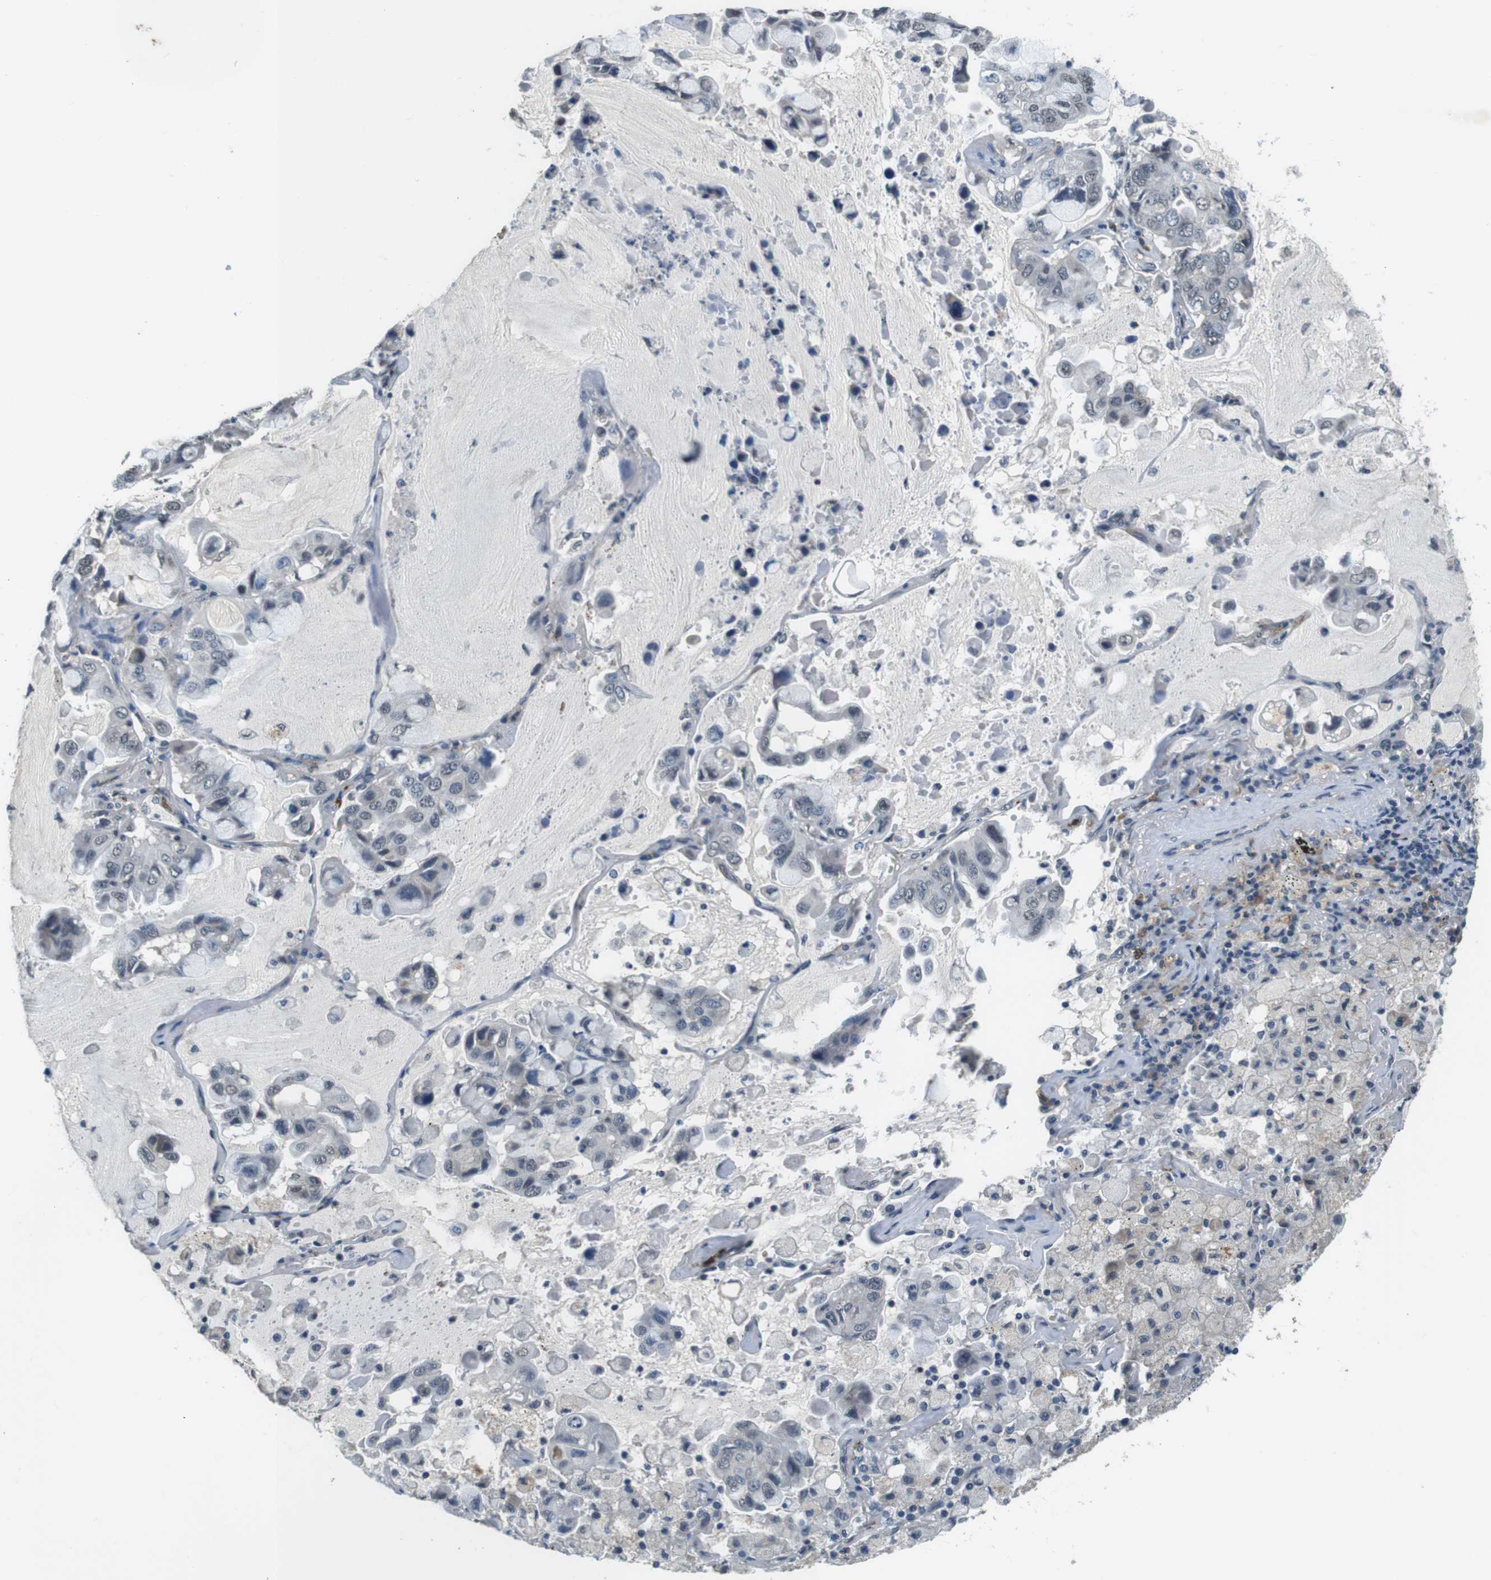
{"staining": {"intensity": "weak", "quantity": "<25%", "location": "nuclear"}, "tissue": "lung cancer", "cell_type": "Tumor cells", "image_type": "cancer", "snomed": [{"axis": "morphology", "description": "Adenocarcinoma, NOS"}, {"axis": "topography", "description": "Lung"}], "caption": "Tumor cells are negative for brown protein staining in lung cancer (adenocarcinoma).", "gene": "CD163L1", "patient": {"sex": "male", "age": 64}}